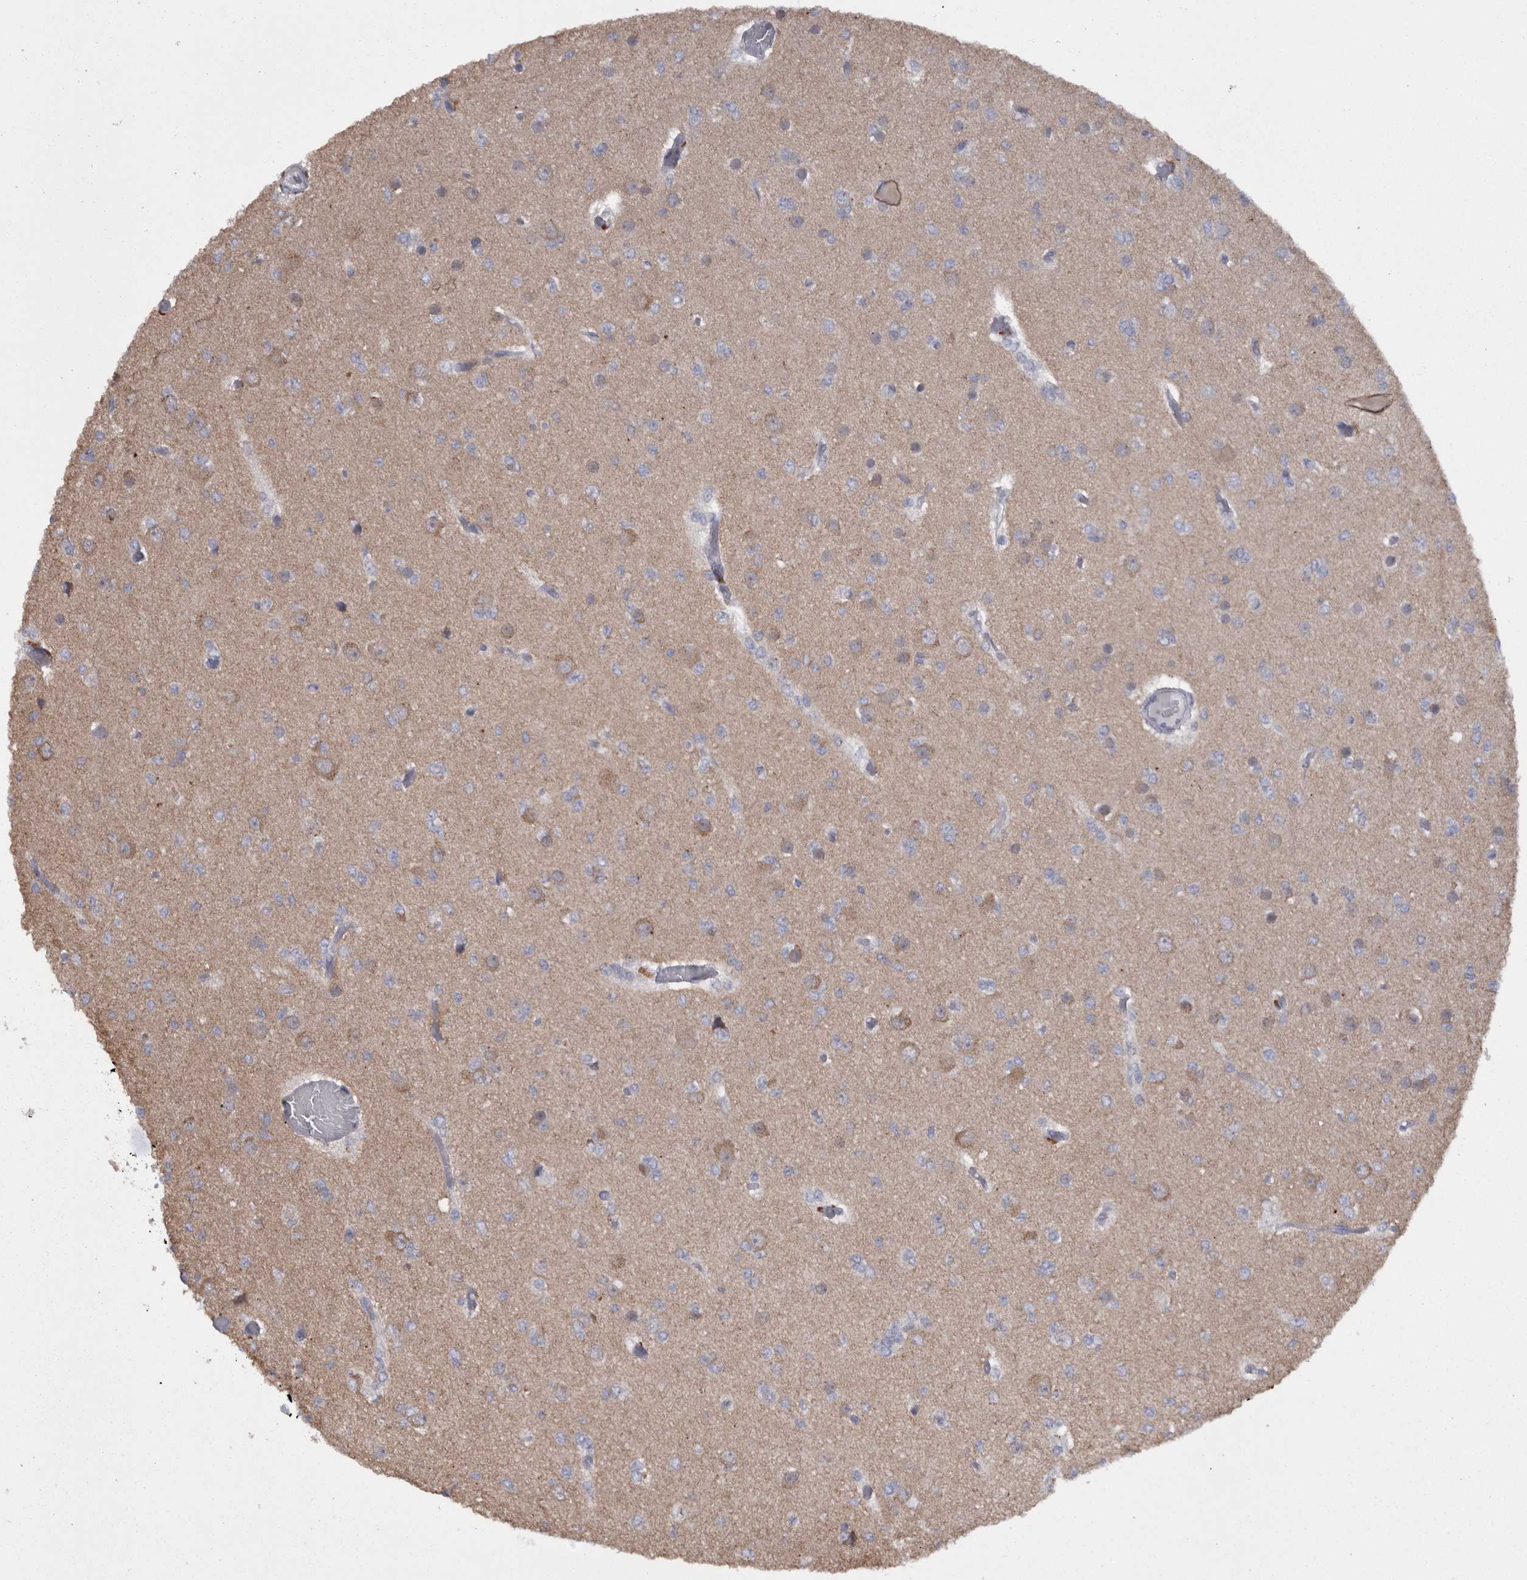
{"staining": {"intensity": "negative", "quantity": "none", "location": "none"}, "tissue": "glioma", "cell_type": "Tumor cells", "image_type": "cancer", "snomed": [{"axis": "morphology", "description": "Glioma, malignant, Low grade"}, {"axis": "topography", "description": "Brain"}], "caption": "This is an IHC image of low-grade glioma (malignant). There is no expression in tumor cells.", "gene": "CAMK2D", "patient": {"sex": "female", "age": 22}}